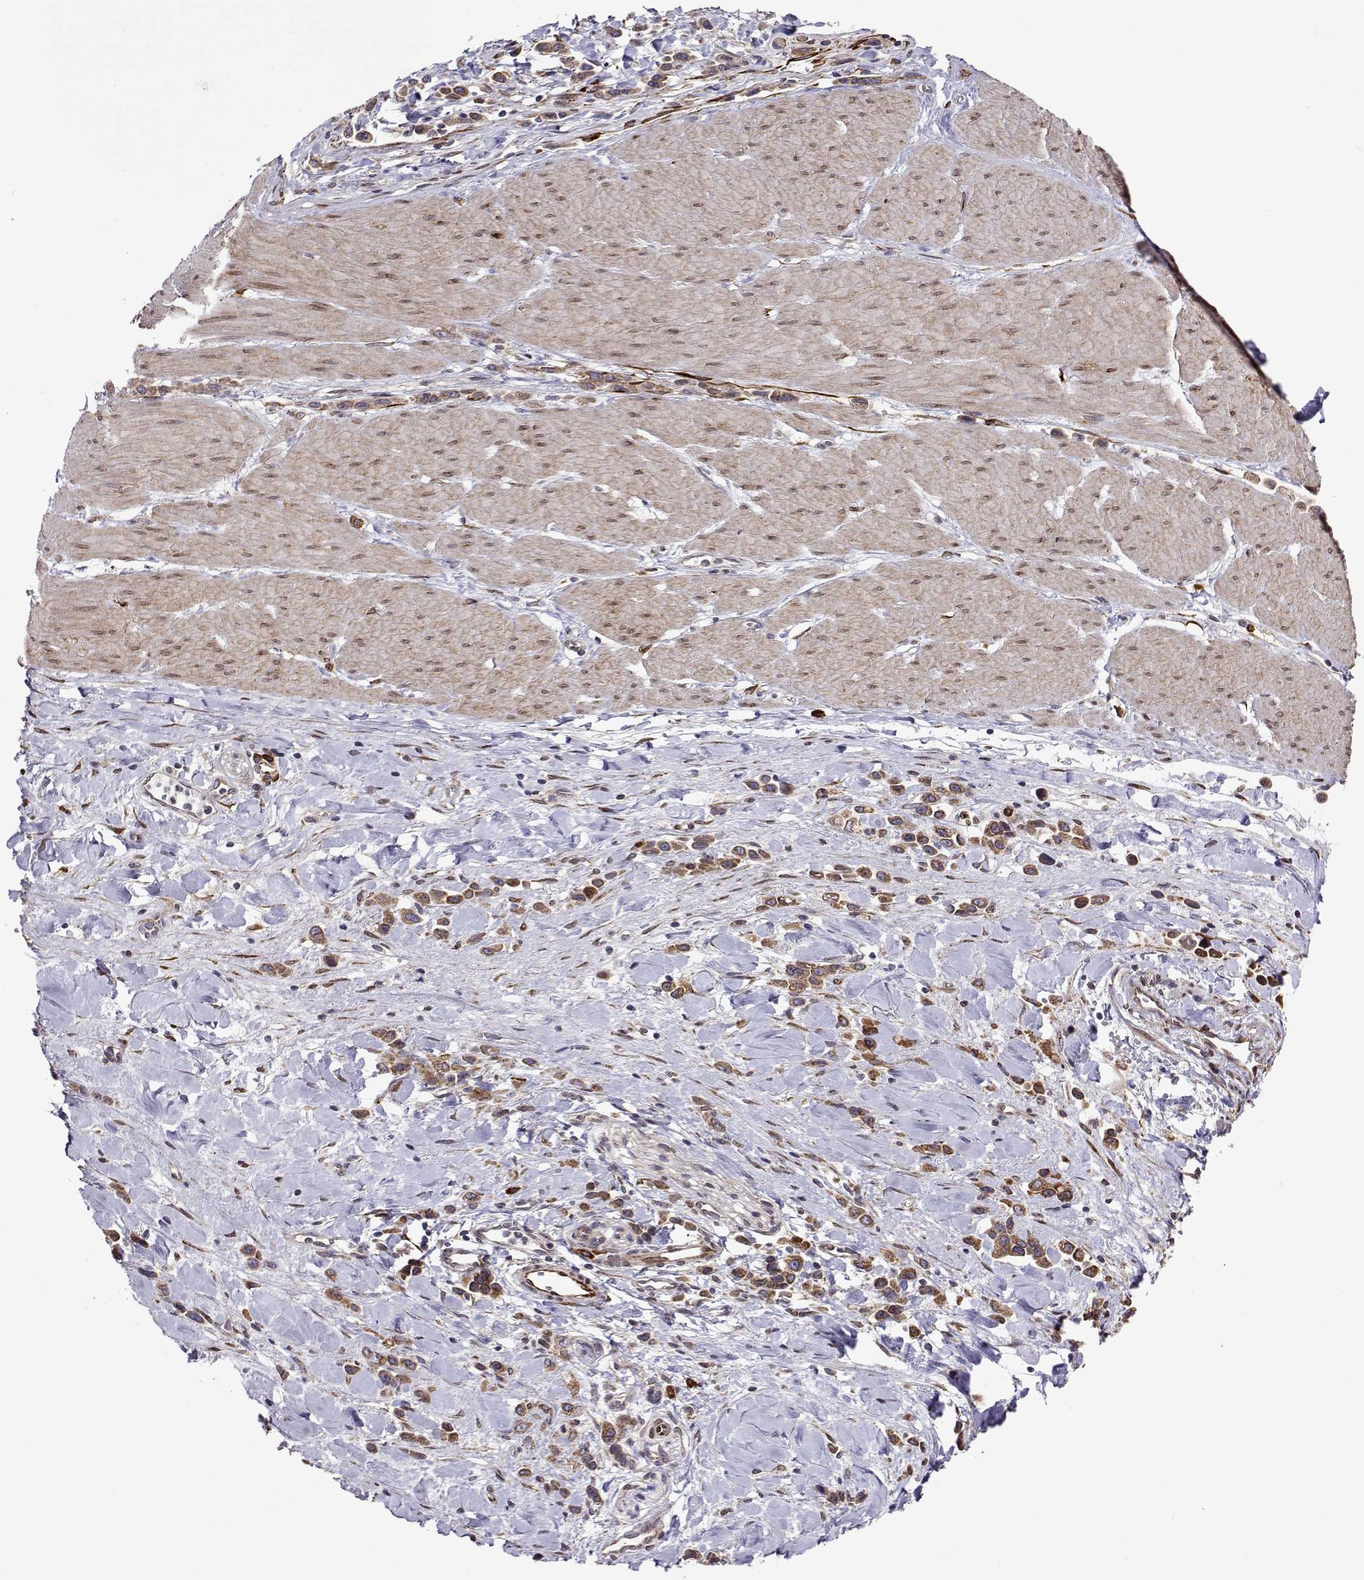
{"staining": {"intensity": "moderate", "quantity": ">75%", "location": "cytoplasmic/membranous"}, "tissue": "stomach cancer", "cell_type": "Tumor cells", "image_type": "cancer", "snomed": [{"axis": "morphology", "description": "Adenocarcinoma, NOS"}, {"axis": "topography", "description": "Stomach"}], "caption": "Immunohistochemistry (IHC) image of stomach adenocarcinoma stained for a protein (brown), which reveals medium levels of moderate cytoplasmic/membranous staining in approximately >75% of tumor cells.", "gene": "PGRMC2", "patient": {"sex": "male", "age": 47}}